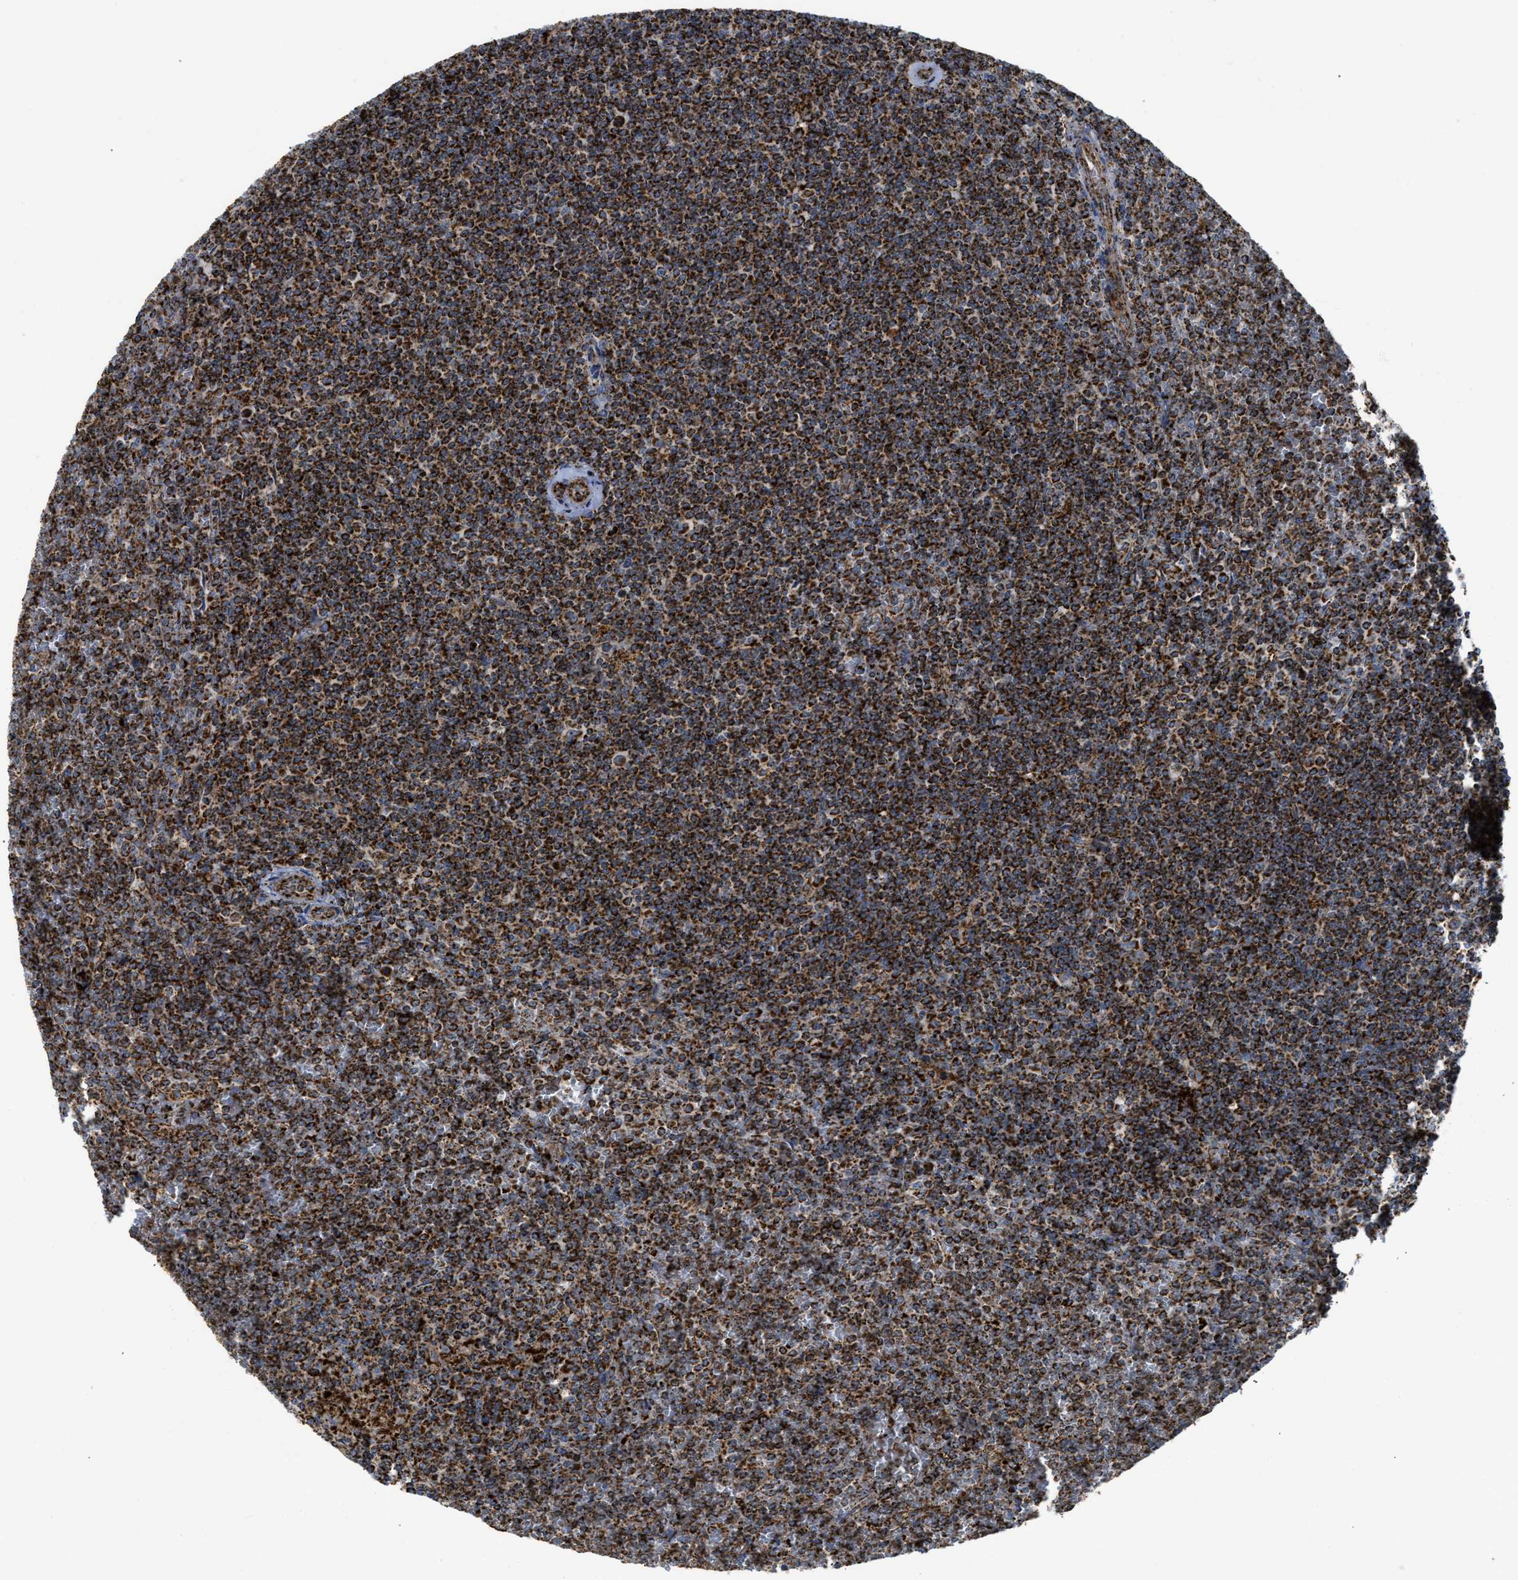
{"staining": {"intensity": "strong", "quantity": ">75%", "location": "cytoplasmic/membranous"}, "tissue": "lymphoma", "cell_type": "Tumor cells", "image_type": "cancer", "snomed": [{"axis": "morphology", "description": "Malignant lymphoma, non-Hodgkin's type, Low grade"}, {"axis": "topography", "description": "Spleen"}], "caption": "Low-grade malignant lymphoma, non-Hodgkin's type stained with a brown dye shows strong cytoplasmic/membranous positive positivity in approximately >75% of tumor cells.", "gene": "SQOR", "patient": {"sex": "female", "age": 19}}